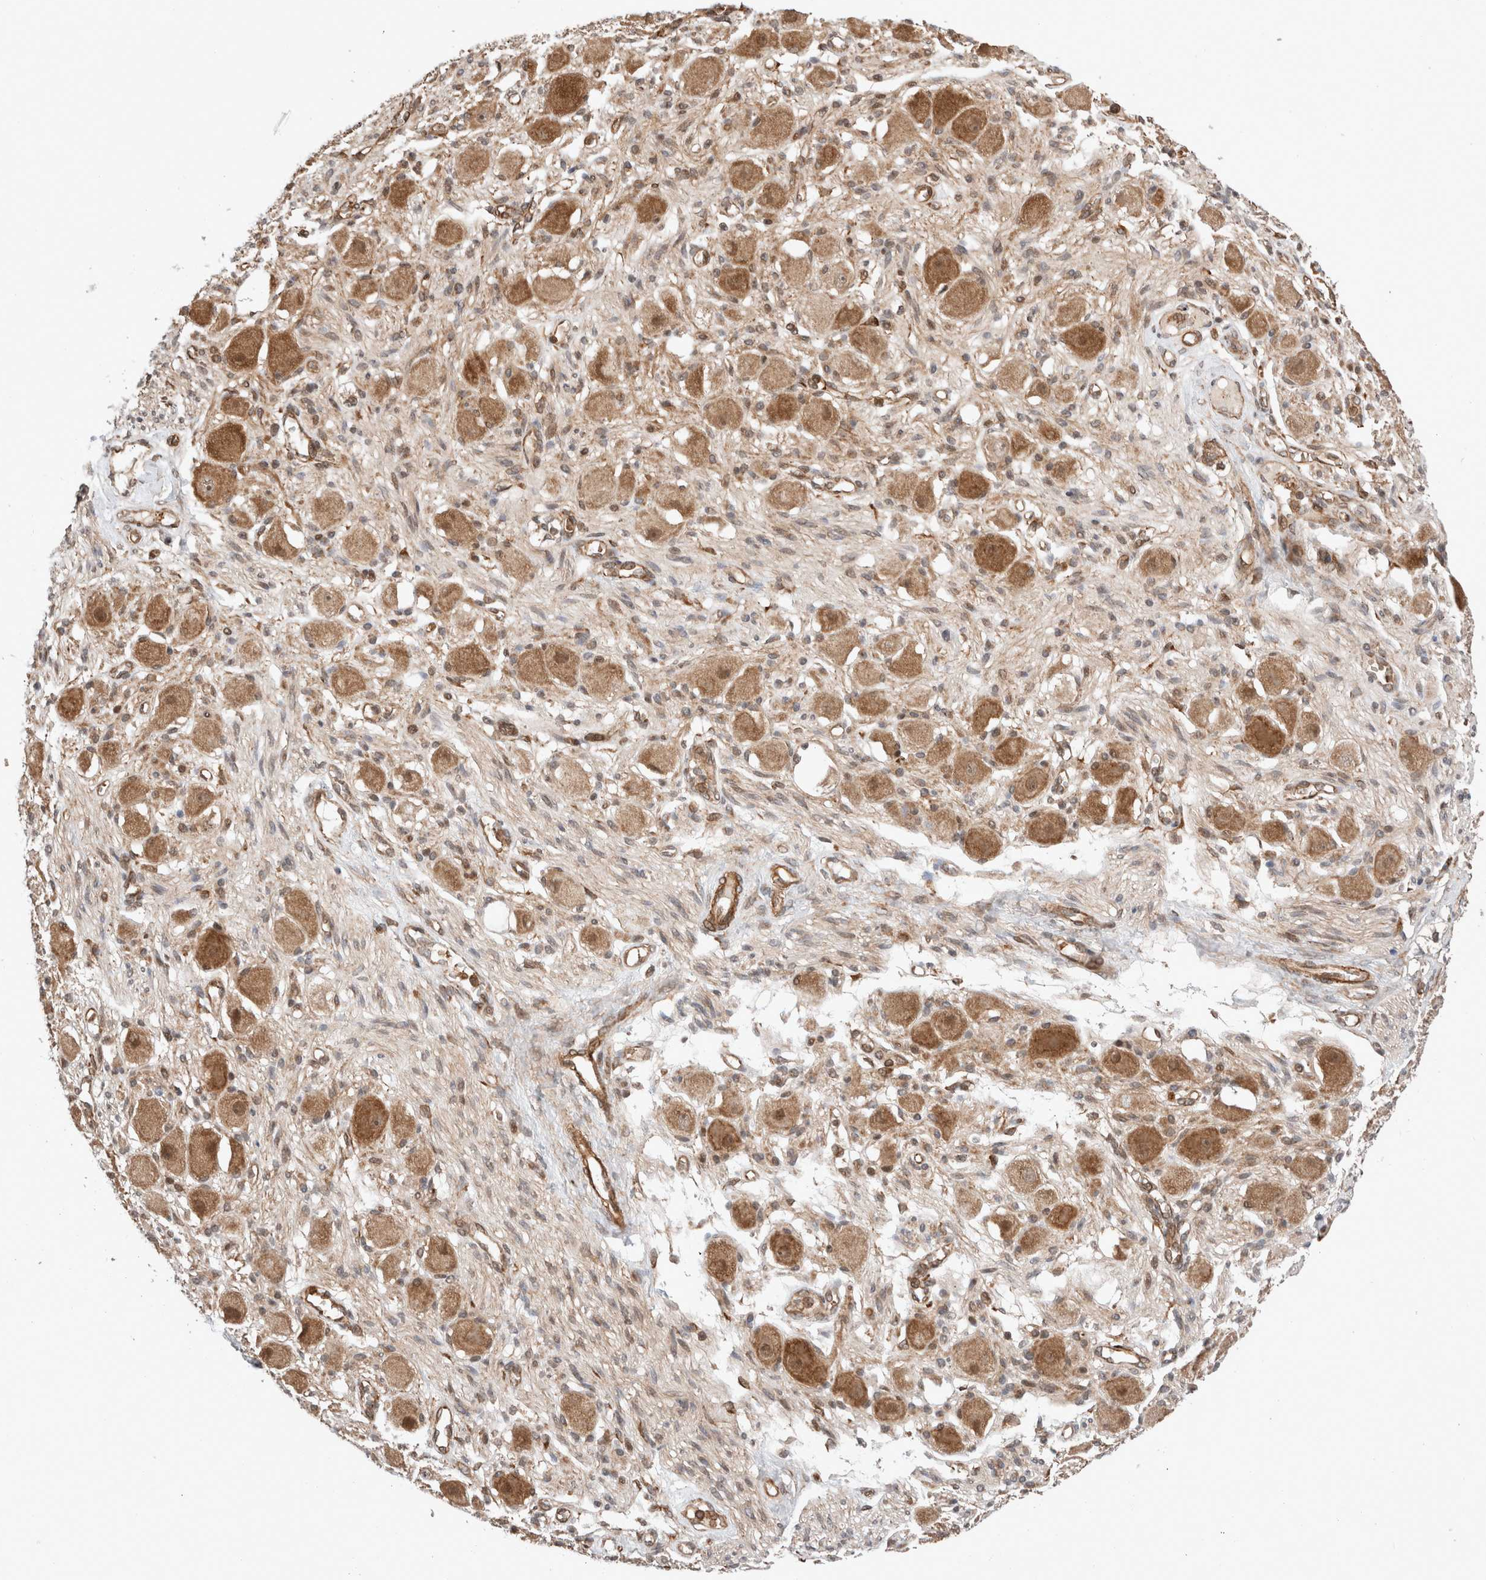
{"staining": {"intensity": "moderate", "quantity": "25%-75%", "location": "nuclear"}, "tissue": "adipose tissue", "cell_type": "Adipocytes", "image_type": "normal", "snomed": [{"axis": "morphology", "description": "Normal tissue, NOS"}, {"axis": "topography", "description": "Kidney"}, {"axis": "topography", "description": "Peripheral nerve tissue"}], "caption": "Moderate nuclear expression is present in approximately 25%-75% of adipocytes in normal adipose tissue. (DAB (3,3'-diaminobenzidine) IHC with brightfield microscopy, high magnification).", "gene": "ZNF649", "patient": {"sex": "male", "age": 7}}